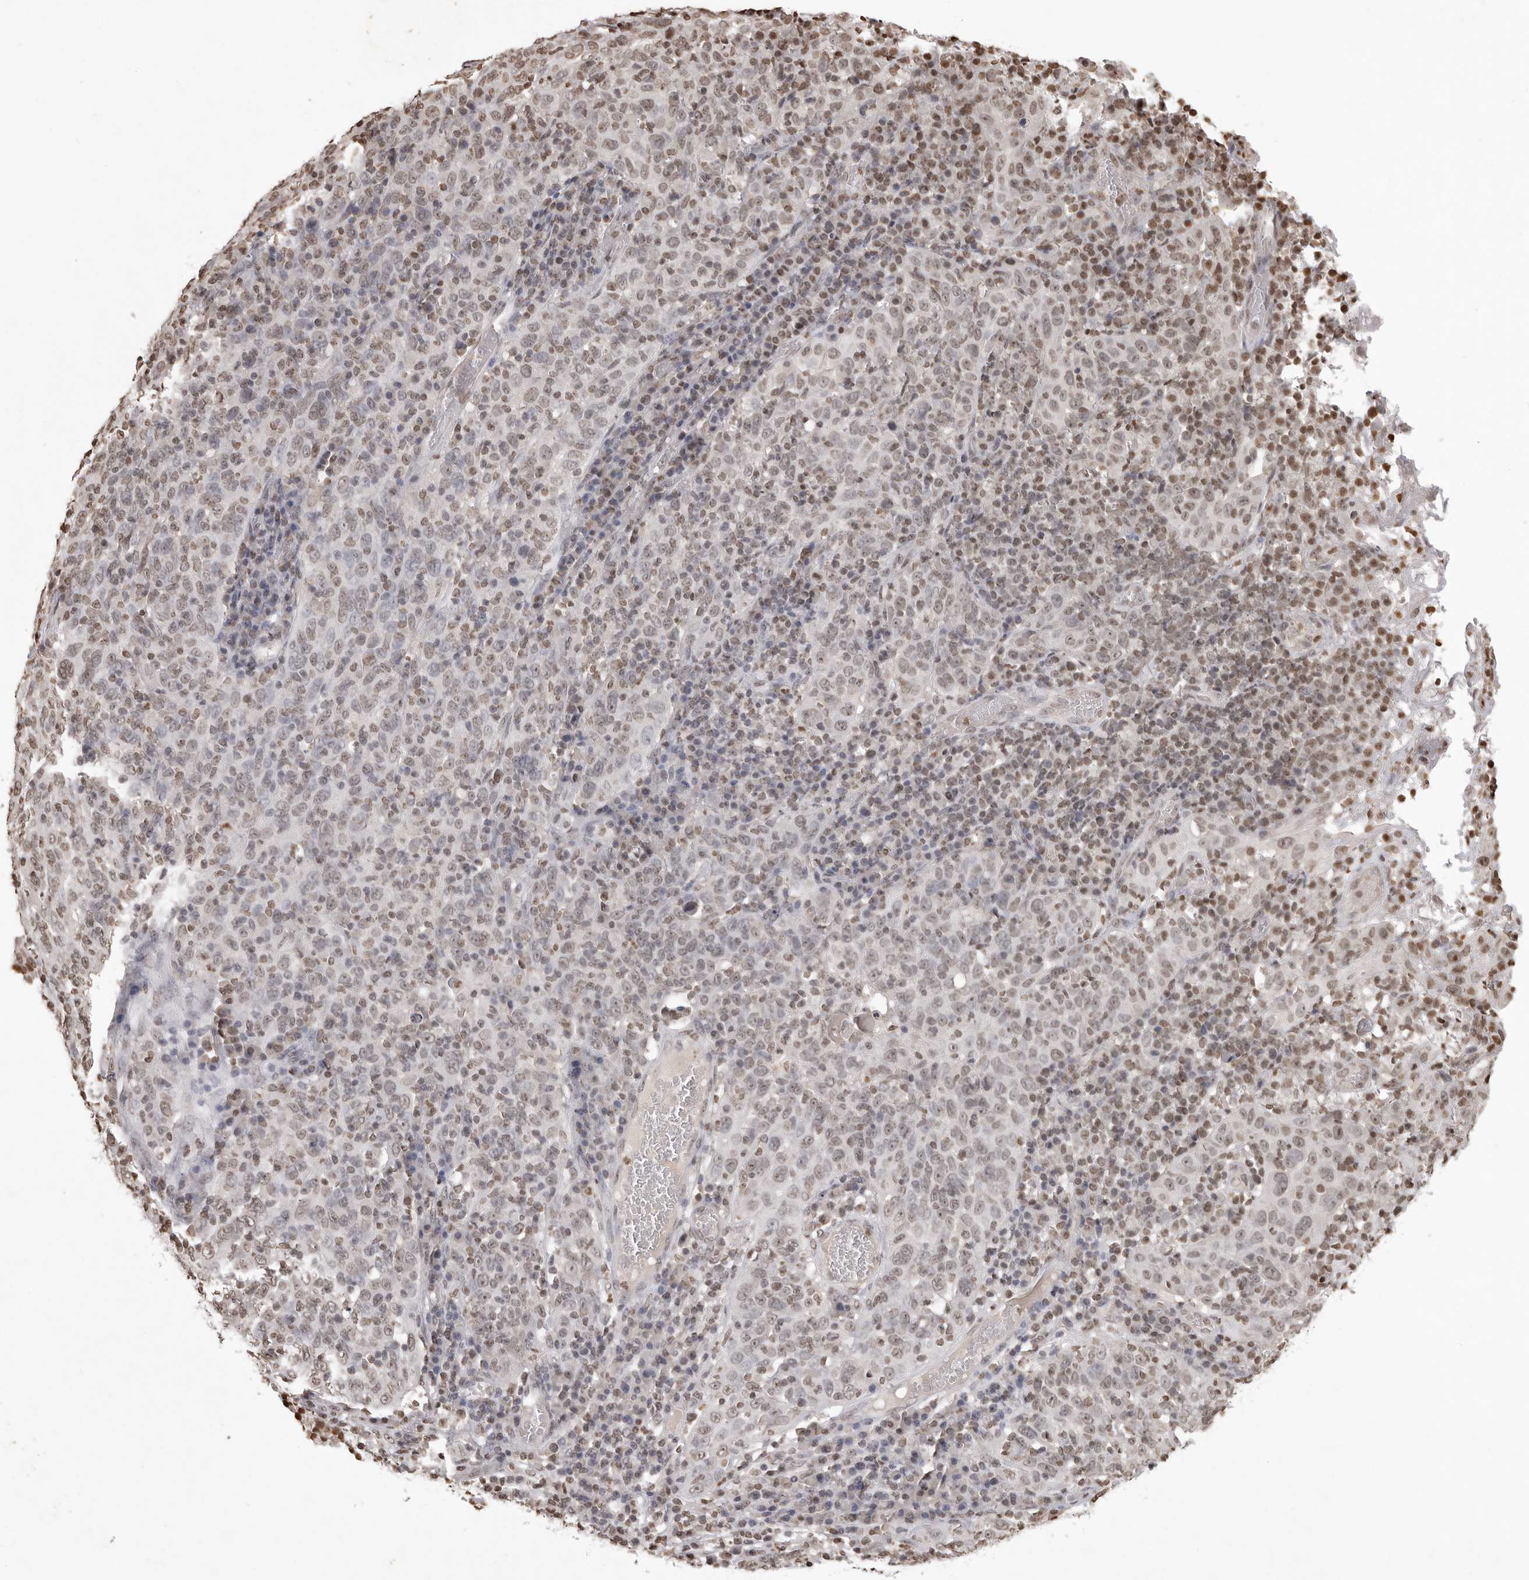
{"staining": {"intensity": "weak", "quantity": "<25%", "location": "nuclear"}, "tissue": "cervical cancer", "cell_type": "Tumor cells", "image_type": "cancer", "snomed": [{"axis": "morphology", "description": "Squamous cell carcinoma, NOS"}, {"axis": "topography", "description": "Cervix"}], "caption": "An immunohistochemistry (IHC) histopathology image of cervical squamous cell carcinoma is shown. There is no staining in tumor cells of cervical squamous cell carcinoma.", "gene": "WDR45", "patient": {"sex": "female", "age": 46}}